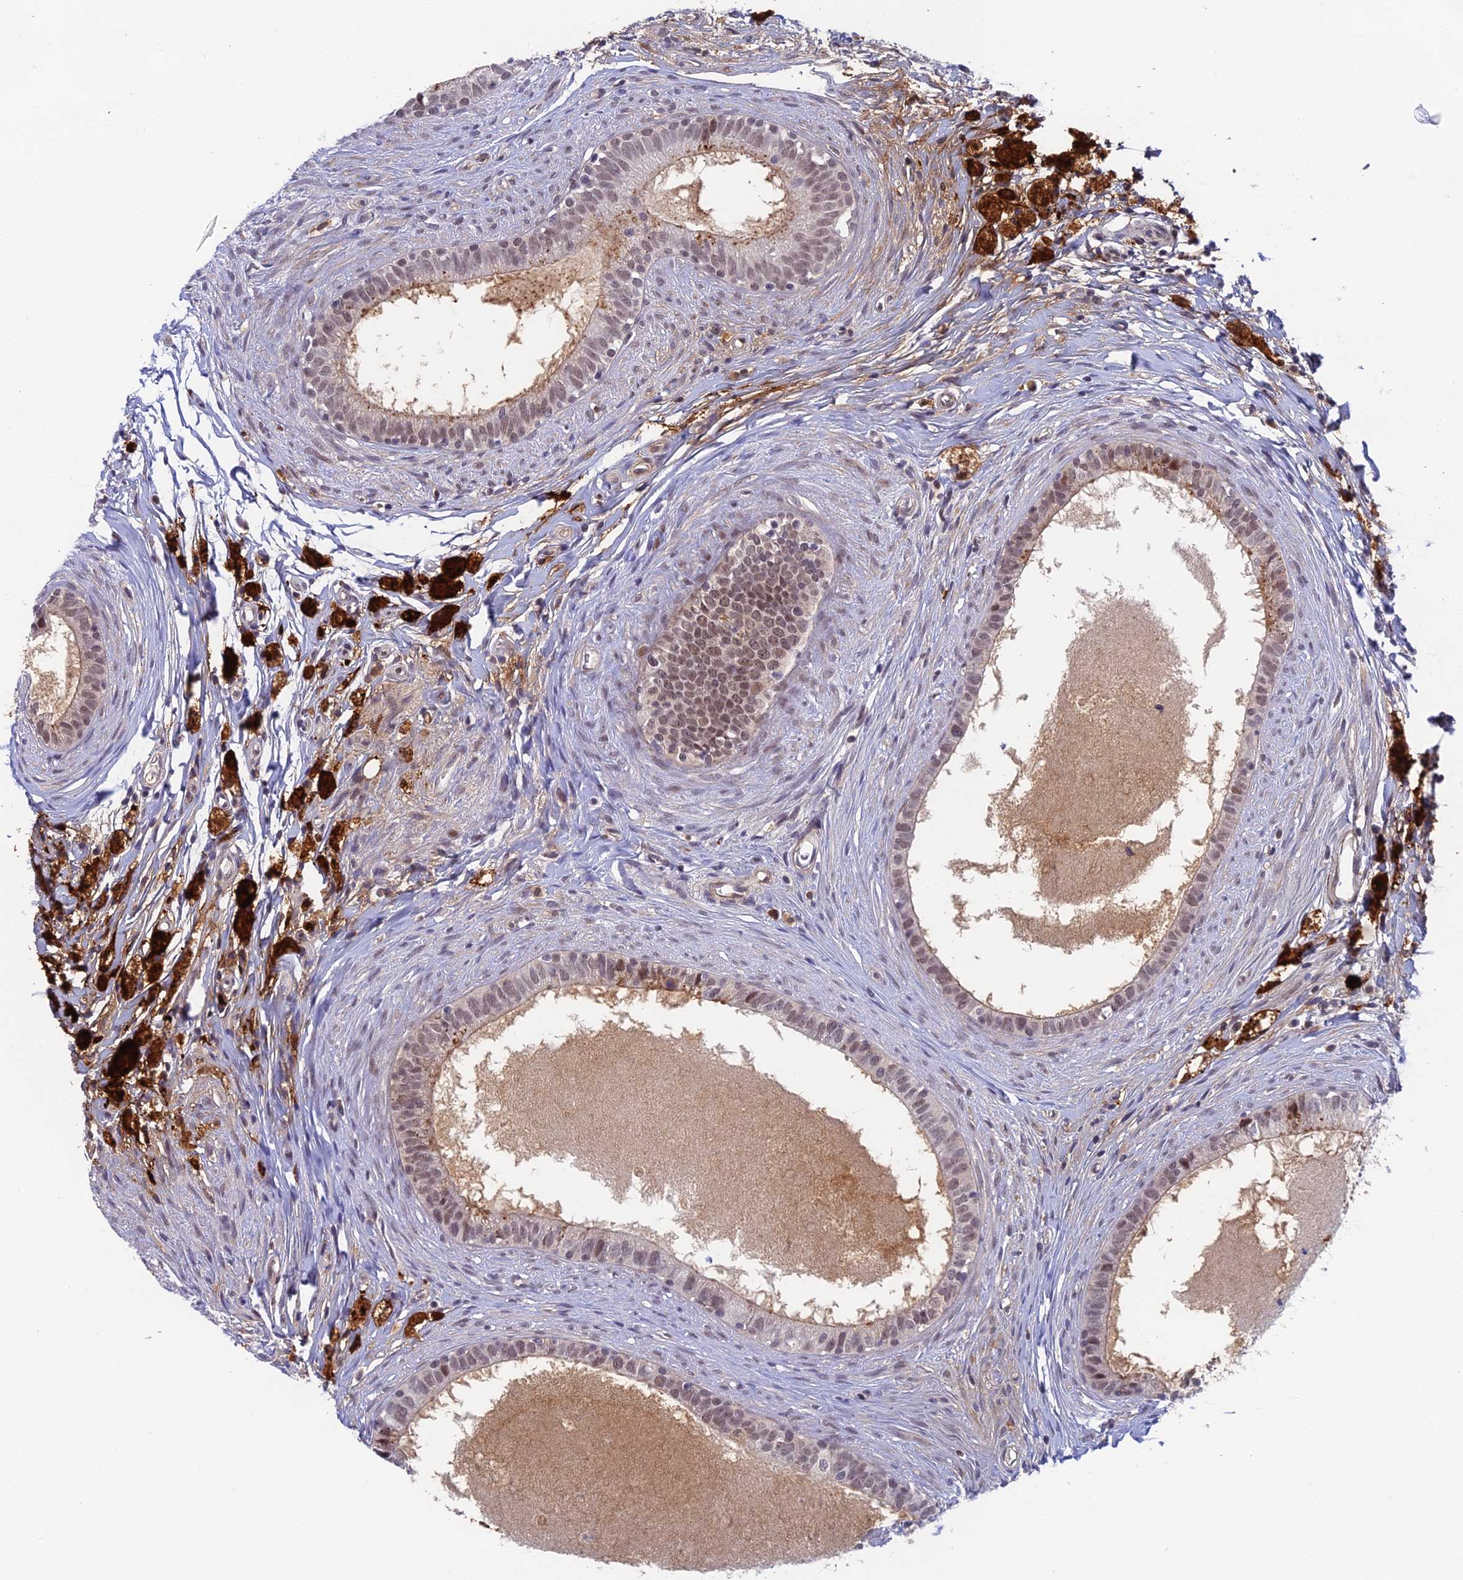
{"staining": {"intensity": "weak", "quantity": "<25%", "location": "cytoplasmic/membranous,nuclear"}, "tissue": "epididymis", "cell_type": "Glandular cells", "image_type": "normal", "snomed": [{"axis": "morphology", "description": "Normal tissue, NOS"}, {"axis": "topography", "description": "Epididymis"}], "caption": "Protein analysis of unremarkable epididymis exhibits no significant expression in glandular cells. Brightfield microscopy of immunohistochemistry stained with DAB (3,3'-diaminobenzidine) (brown) and hematoxylin (blue), captured at high magnification.", "gene": "NSMCE1", "patient": {"sex": "male", "age": 80}}